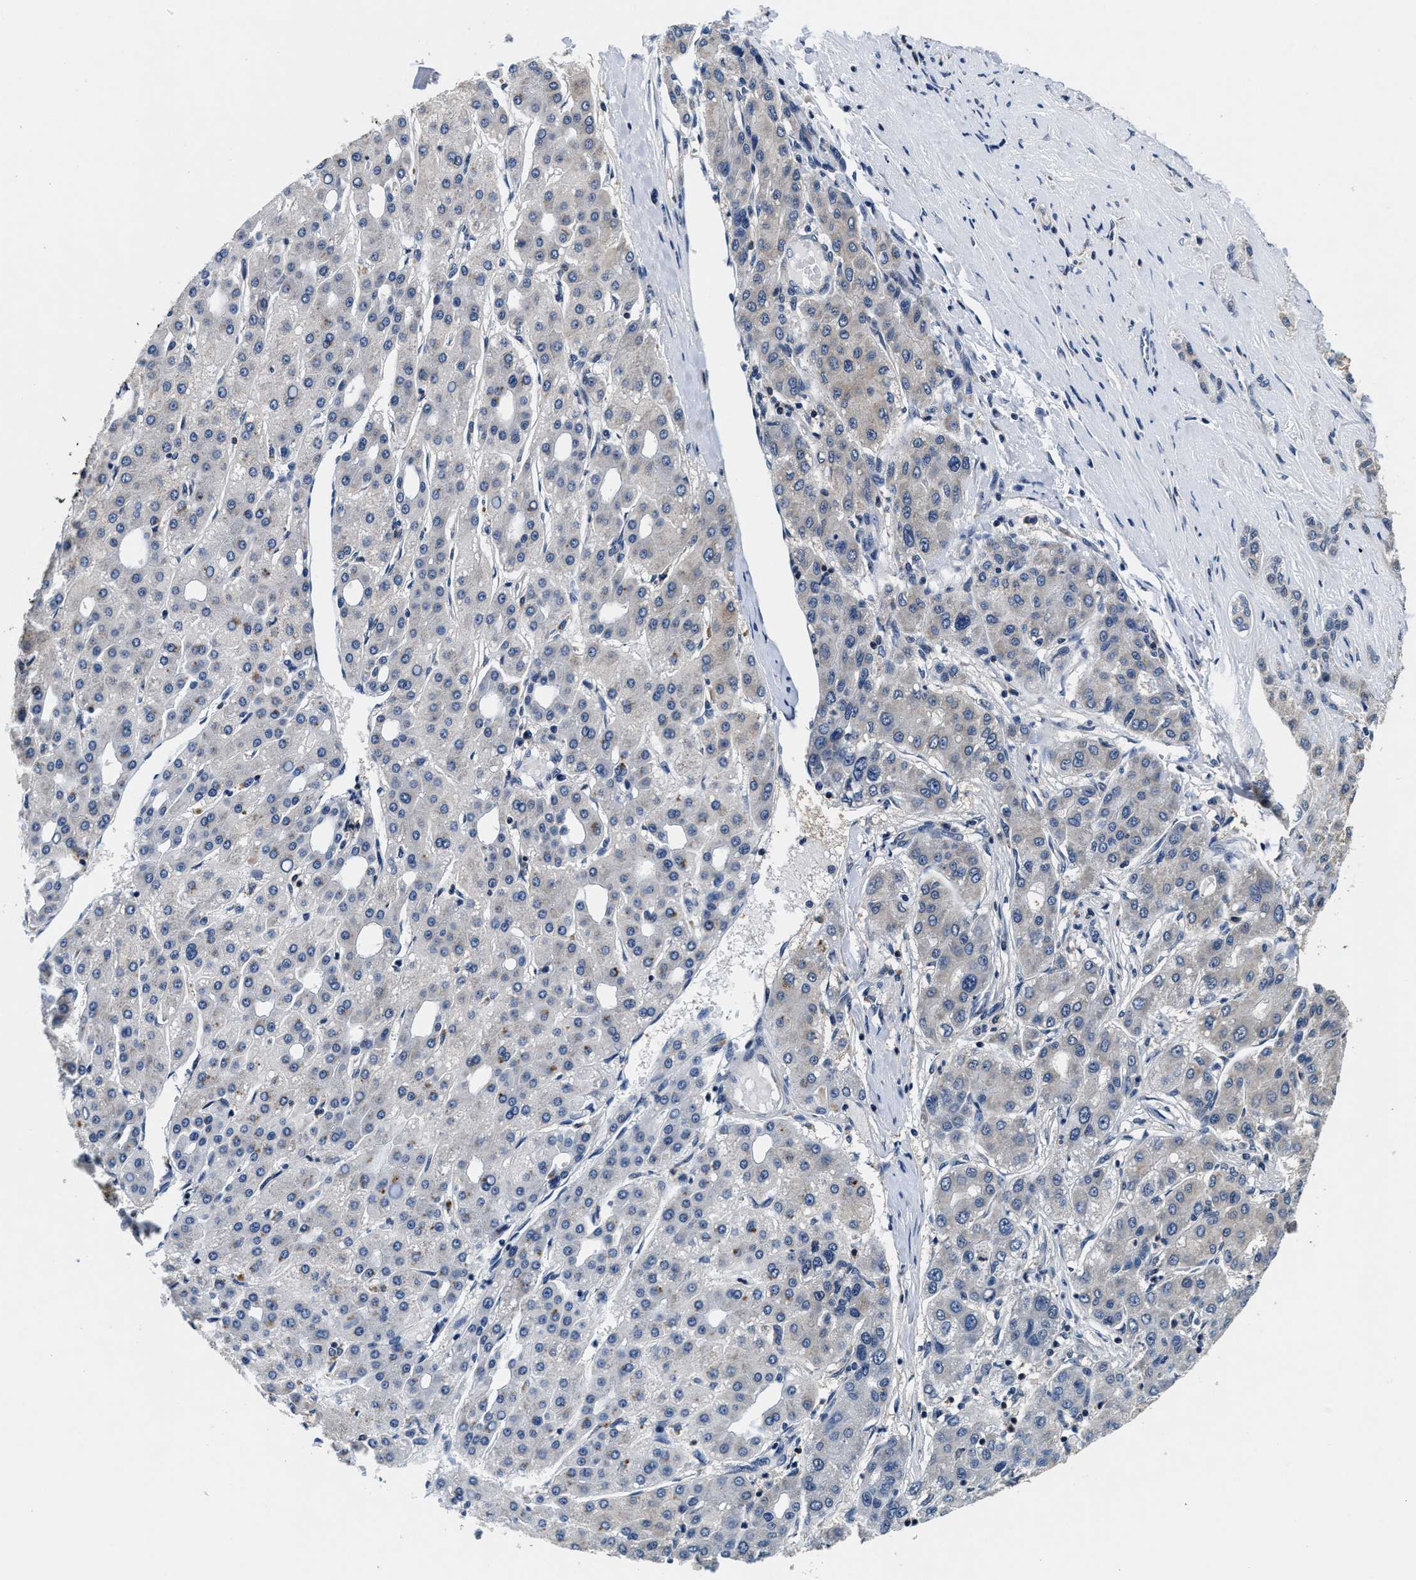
{"staining": {"intensity": "negative", "quantity": "none", "location": "none"}, "tissue": "liver cancer", "cell_type": "Tumor cells", "image_type": "cancer", "snomed": [{"axis": "morphology", "description": "Carcinoma, Hepatocellular, NOS"}, {"axis": "topography", "description": "Liver"}], "caption": "Tumor cells are negative for brown protein staining in hepatocellular carcinoma (liver). (DAB immunohistochemistry with hematoxylin counter stain).", "gene": "PHPT1", "patient": {"sex": "male", "age": 65}}